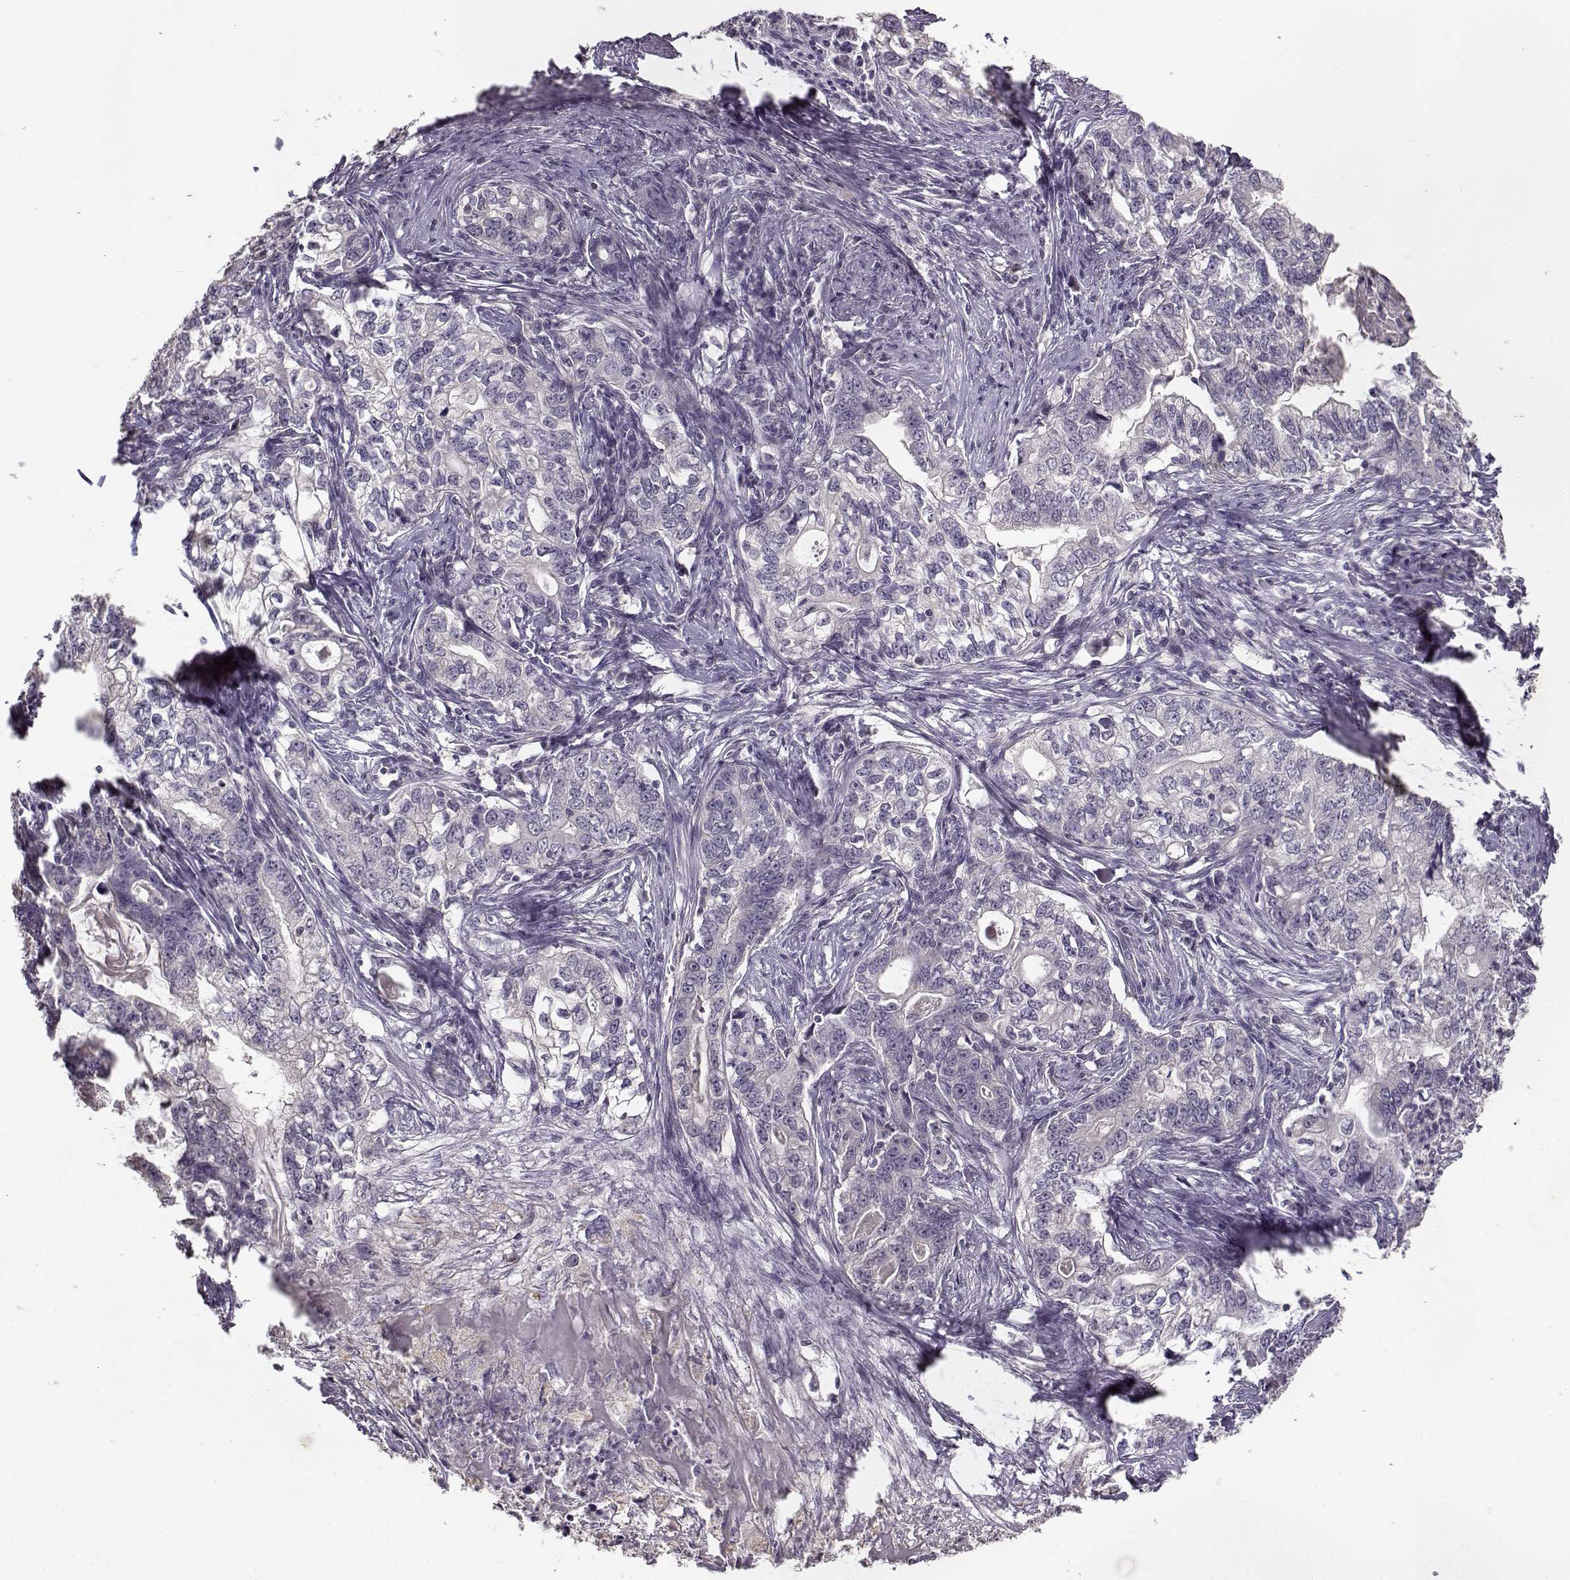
{"staining": {"intensity": "negative", "quantity": "none", "location": "none"}, "tissue": "stomach cancer", "cell_type": "Tumor cells", "image_type": "cancer", "snomed": [{"axis": "morphology", "description": "Adenocarcinoma, NOS"}, {"axis": "topography", "description": "Stomach, lower"}], "caption": "Immunohistochemistry (IHC) of stomach cancer (adenocarcinoma) reveals no positivity in tumor cells.", "gene": "UROC1", "patient": {"sex": "female", "age": 72}}